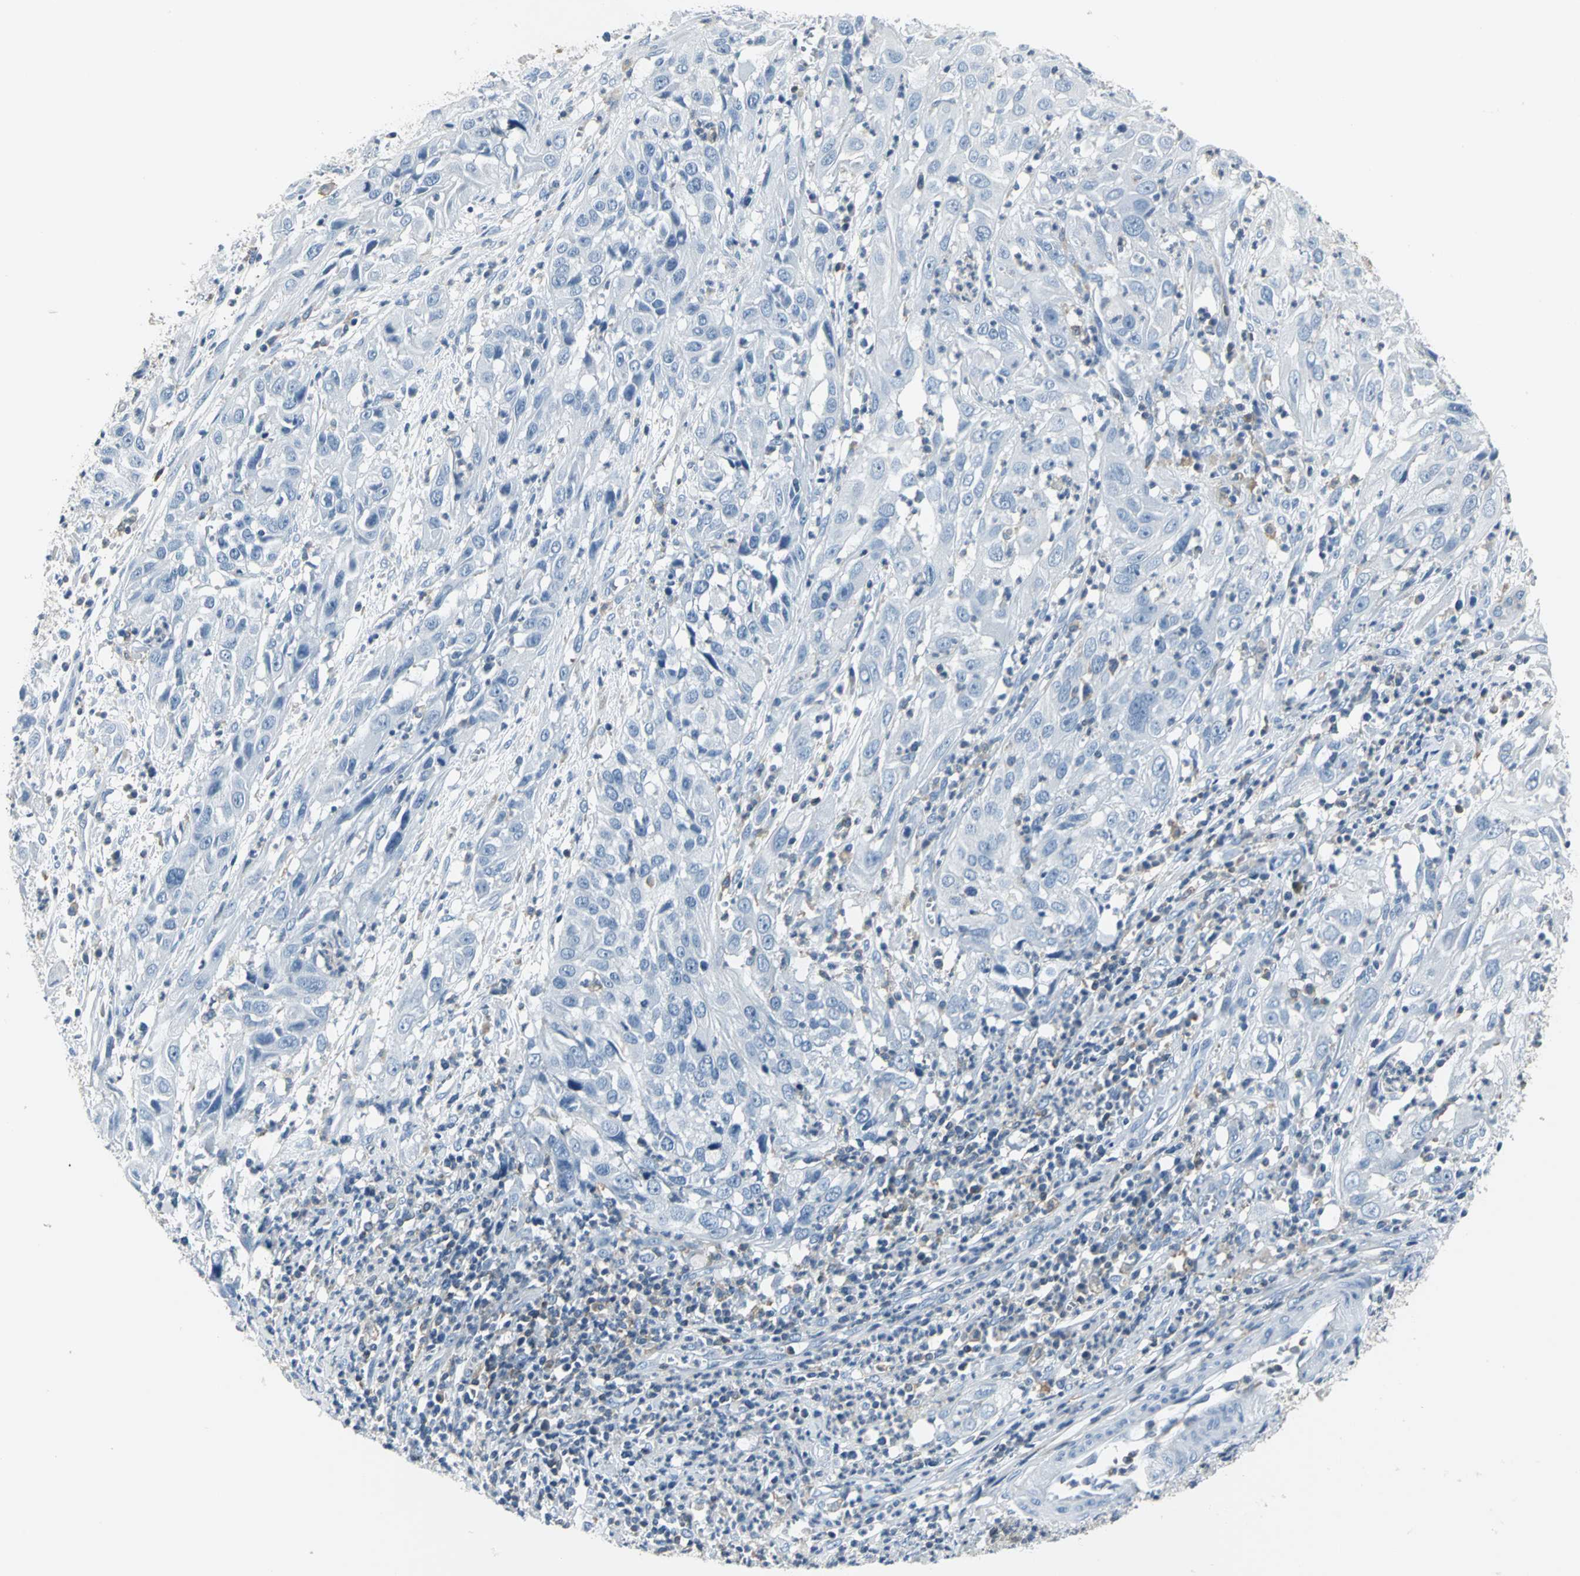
{"staining": {"intensity": "negative", "quantity": "none", "location": "none"}, "tissue": "cervical cancer", "cell_type": "Tumor cells", "image_type": "cancer", "snomed": [{"axis": "morphology", "description": "Squamous cell carcinoma, NOS"}, {"axis": "topography", "description": "Cervix"}], "caption": "IHC photomicrograph of neoplastic tissue: squamous cell carcinoma (cervical) stained with DAB (3,3'-diaminobenzidine) displays no significant protein expression in tumor cells.", "gene": "IQGAP2", "patient": {"sex": "female", "age": 32}}